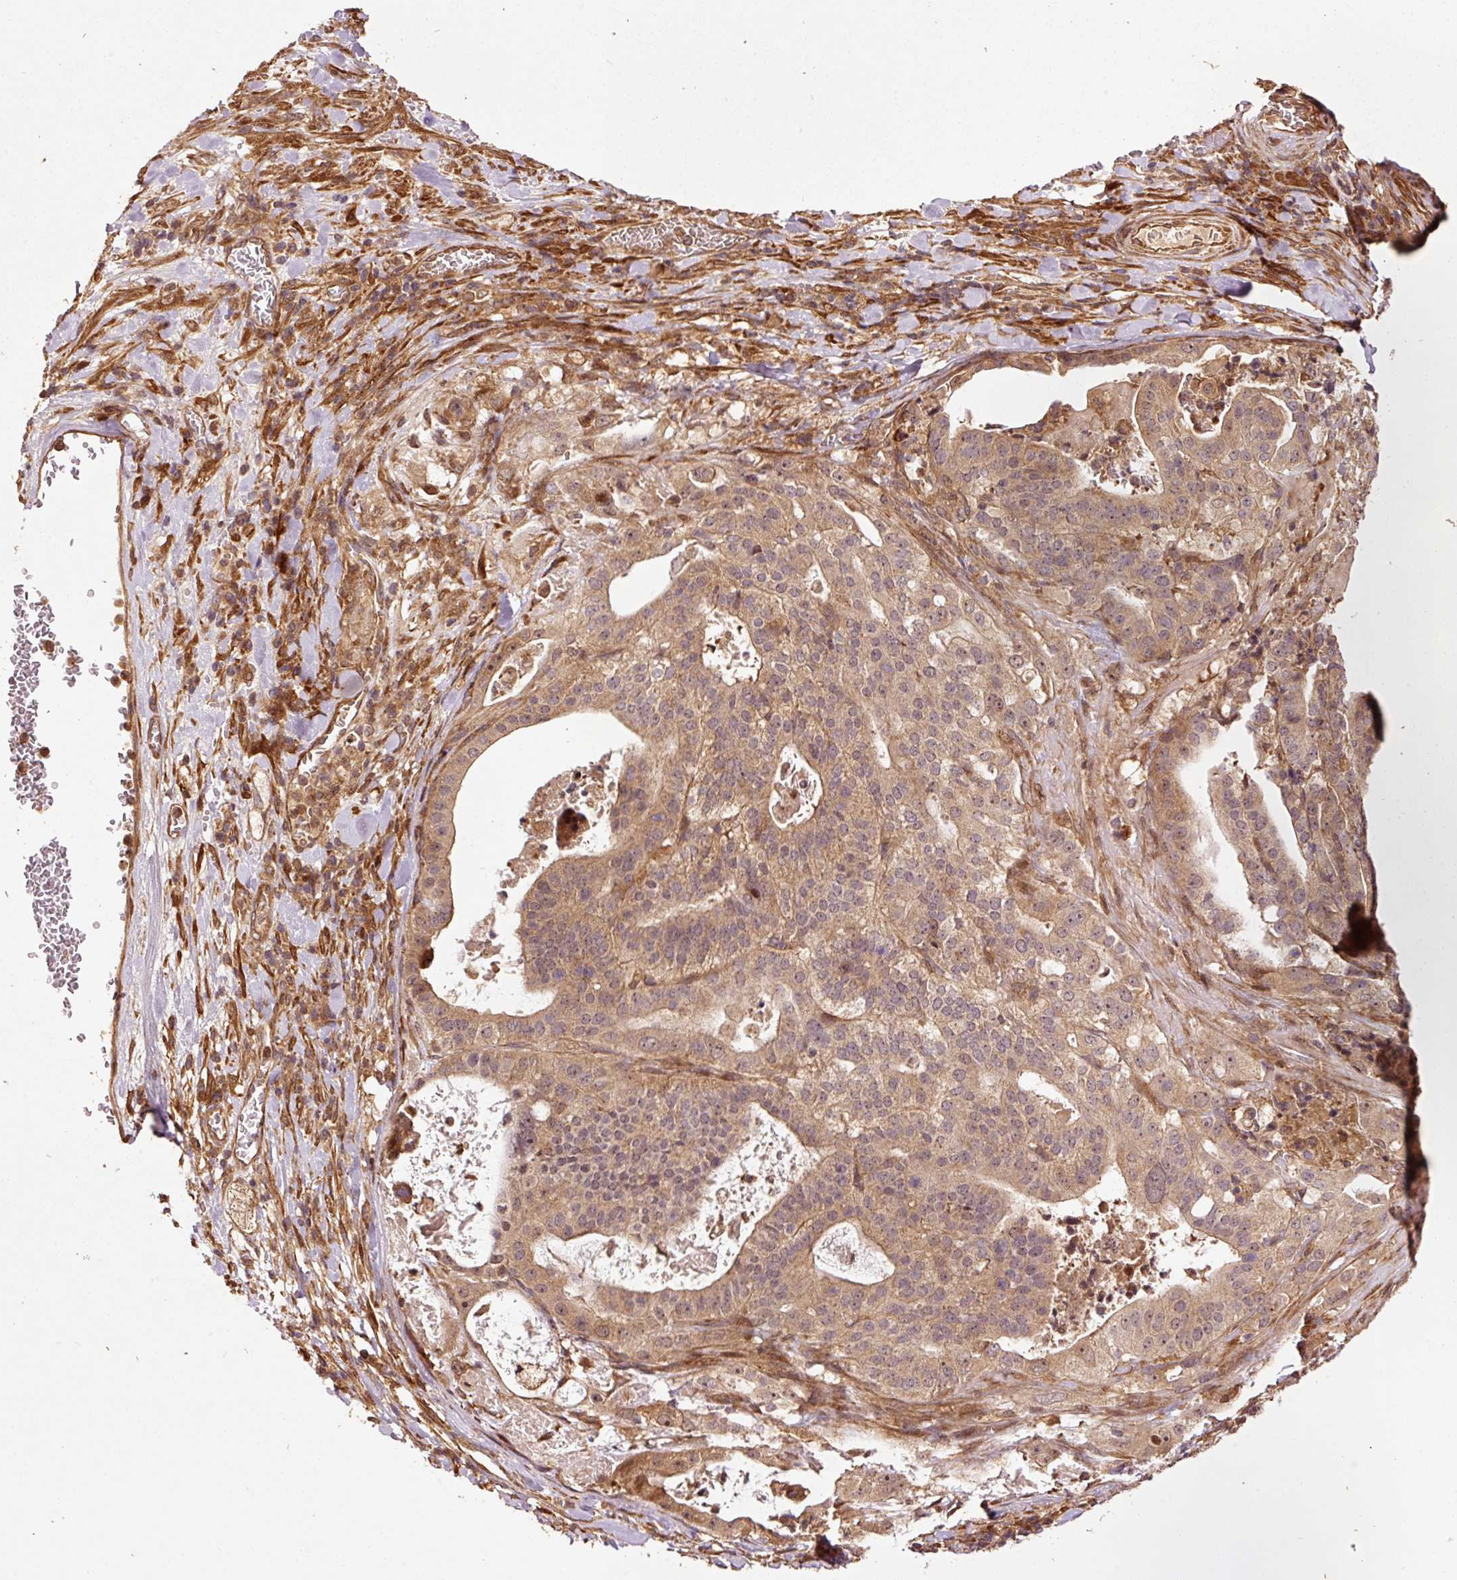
{"staining": {"intensity": "moderate", "quantity": ">75%", "location": "cytoplasmic/membranous,nuclear"}, "tissue": "stomach cancer", "cell_type": "Tumor cells", "image_type": "cancer", "snomed": [{"axis": "morphology", "description": "Adenocarcinoma, NOS"}, {"axis": "topography", "description": "Stomach"}], "caption": "Stomach cancer stained for a protein (brown) demonstrates moderate cytoplasmic/membranous and nuclear positive staining in approximately >75% of tumor cells.", "gene": "OXER1", "patient": {"sex": "male", "age": 48}}